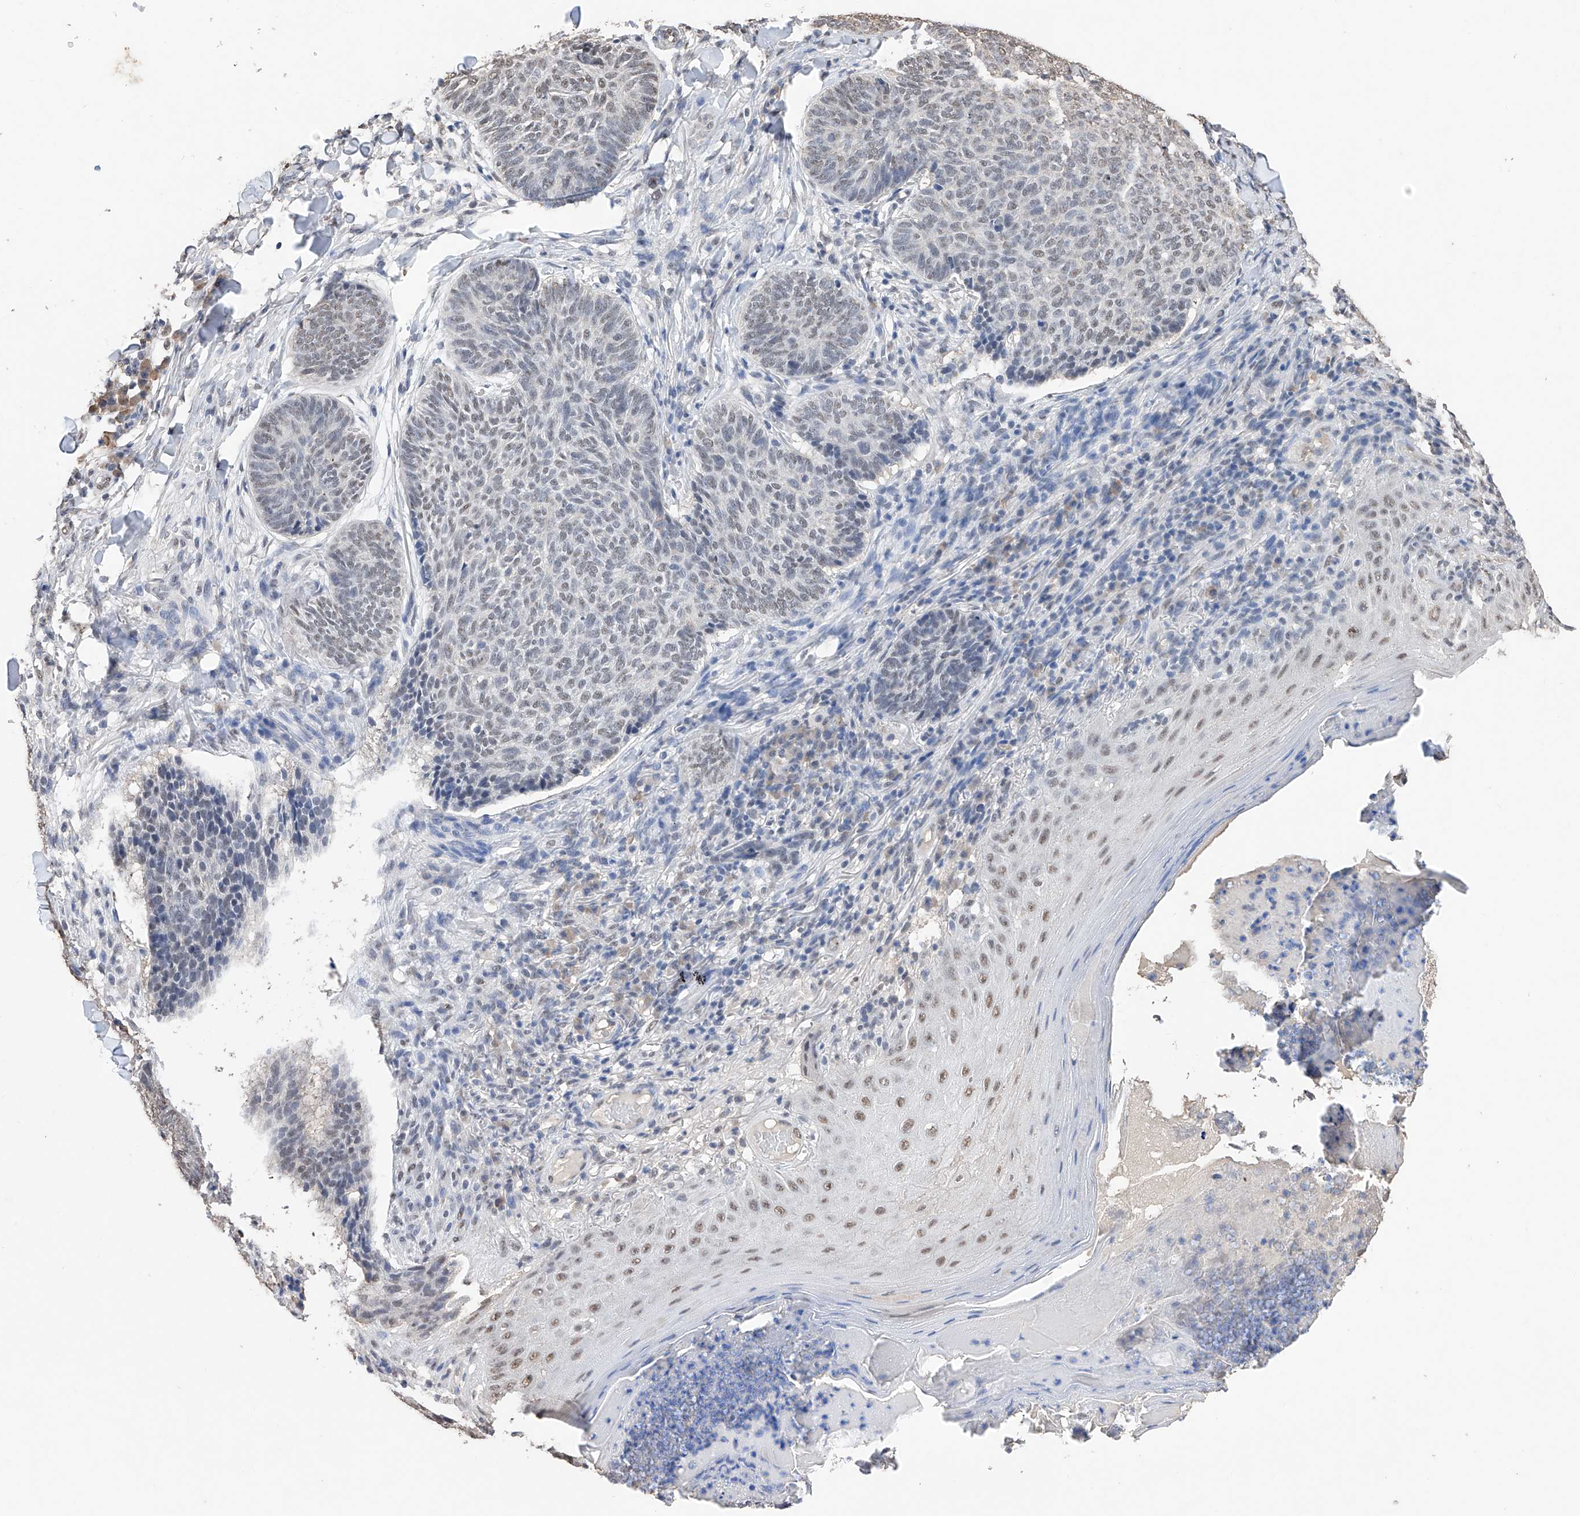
{"staining": {"intensity": "weak", "quantity": "25%-75%", "location": "nuclear"}, "tissue": "skin cancer", "cell_type": "Tumor cells", "image_type": "cancer", "snomed": [{"axis": "morphology", "description": "Normal tissue, NOS"}, {"axis": "morphology", "description": "Basal cell carcinoma"}, {"axis": "topography", "description": "Skin"}], "caption": "Skin cancer (basal cell carcinoma) tissue reveals weak nuclear positivity in about 25%-75% of tumor cells, visualized by immunohistochemistry.", "gene": "DMAP1", "patient": {"sex": "male", "age": 50}}